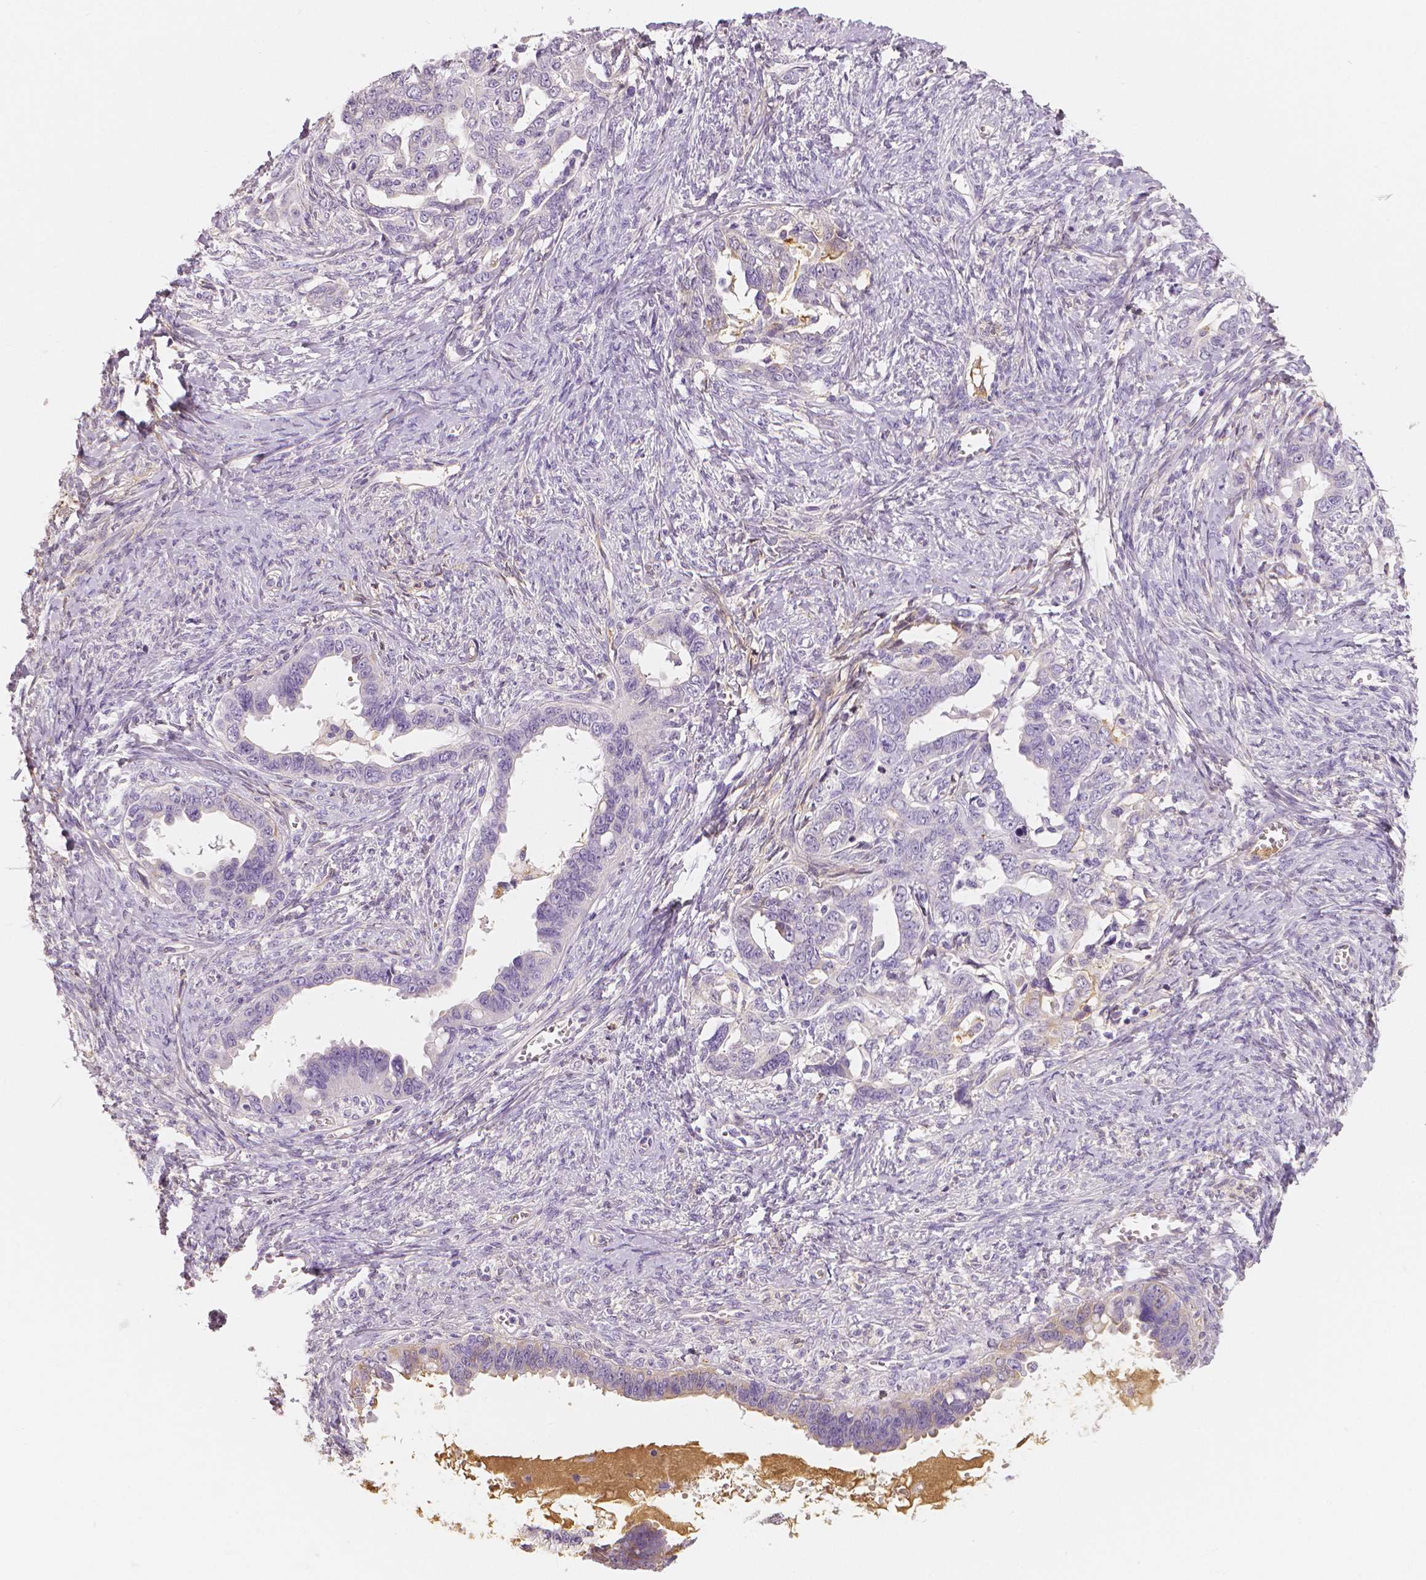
{"staining": {"intensity": "negative", "quantity": "none", "location": "none"}, "tissue": "ovarian cancer", "cell_type": "Tumor cells", "image_type": "cancer", "snomed": [{"axis": "morphology", "description": "Cystadenocarcinoma, serous, NOS"}, {"axis": "topography", "description": "Ovary"}], "caption": "Immunohistochemical staining of ovarian cancer (serous cystadenocarcinoma) shows no significant expression in tumor cells. (Immunohistochemistry, brightfield microscopy, high magnification).", "gene": "APOA4", "patient": {"sex": "female", "age": 69}}